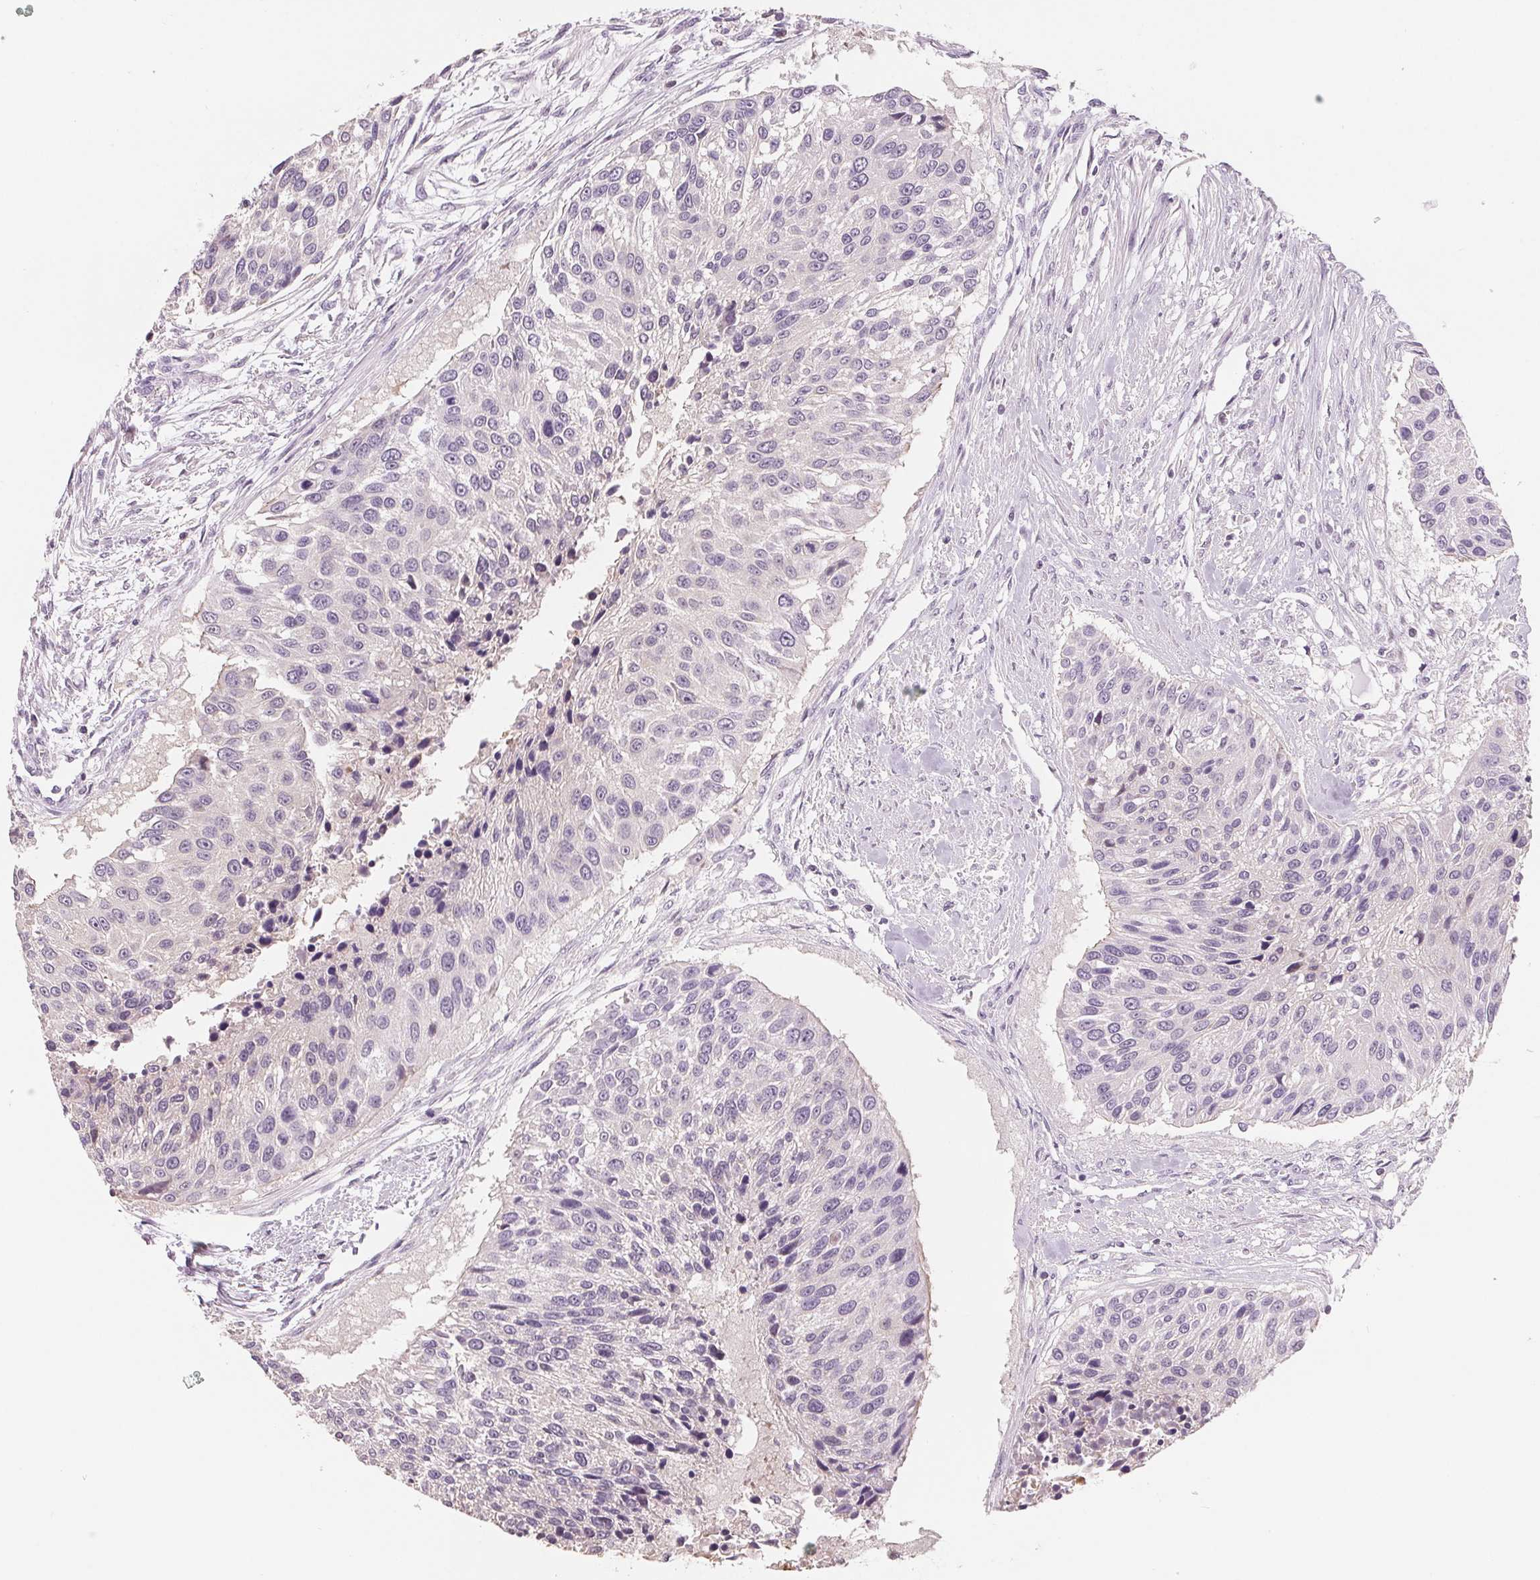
{"staining": {"intensity": "negative", "quantity": "none", "location": "none"}, "tissue": "urothelial cancer", "cell_type": "Tumor cells", "image_type": "cancer", "snomed": [{"axis": "morphology", "description": "Urothelial carcinoma, NOS"}, {"axis": "topography", "description": "Urinary bladder"}], "caption": "Urothelial cancer stained for a protein using immunohistochemistry displays no positivity tumor cells.", "gene": "VTCN1", "patient": {"sex": "male", "age": 55}}